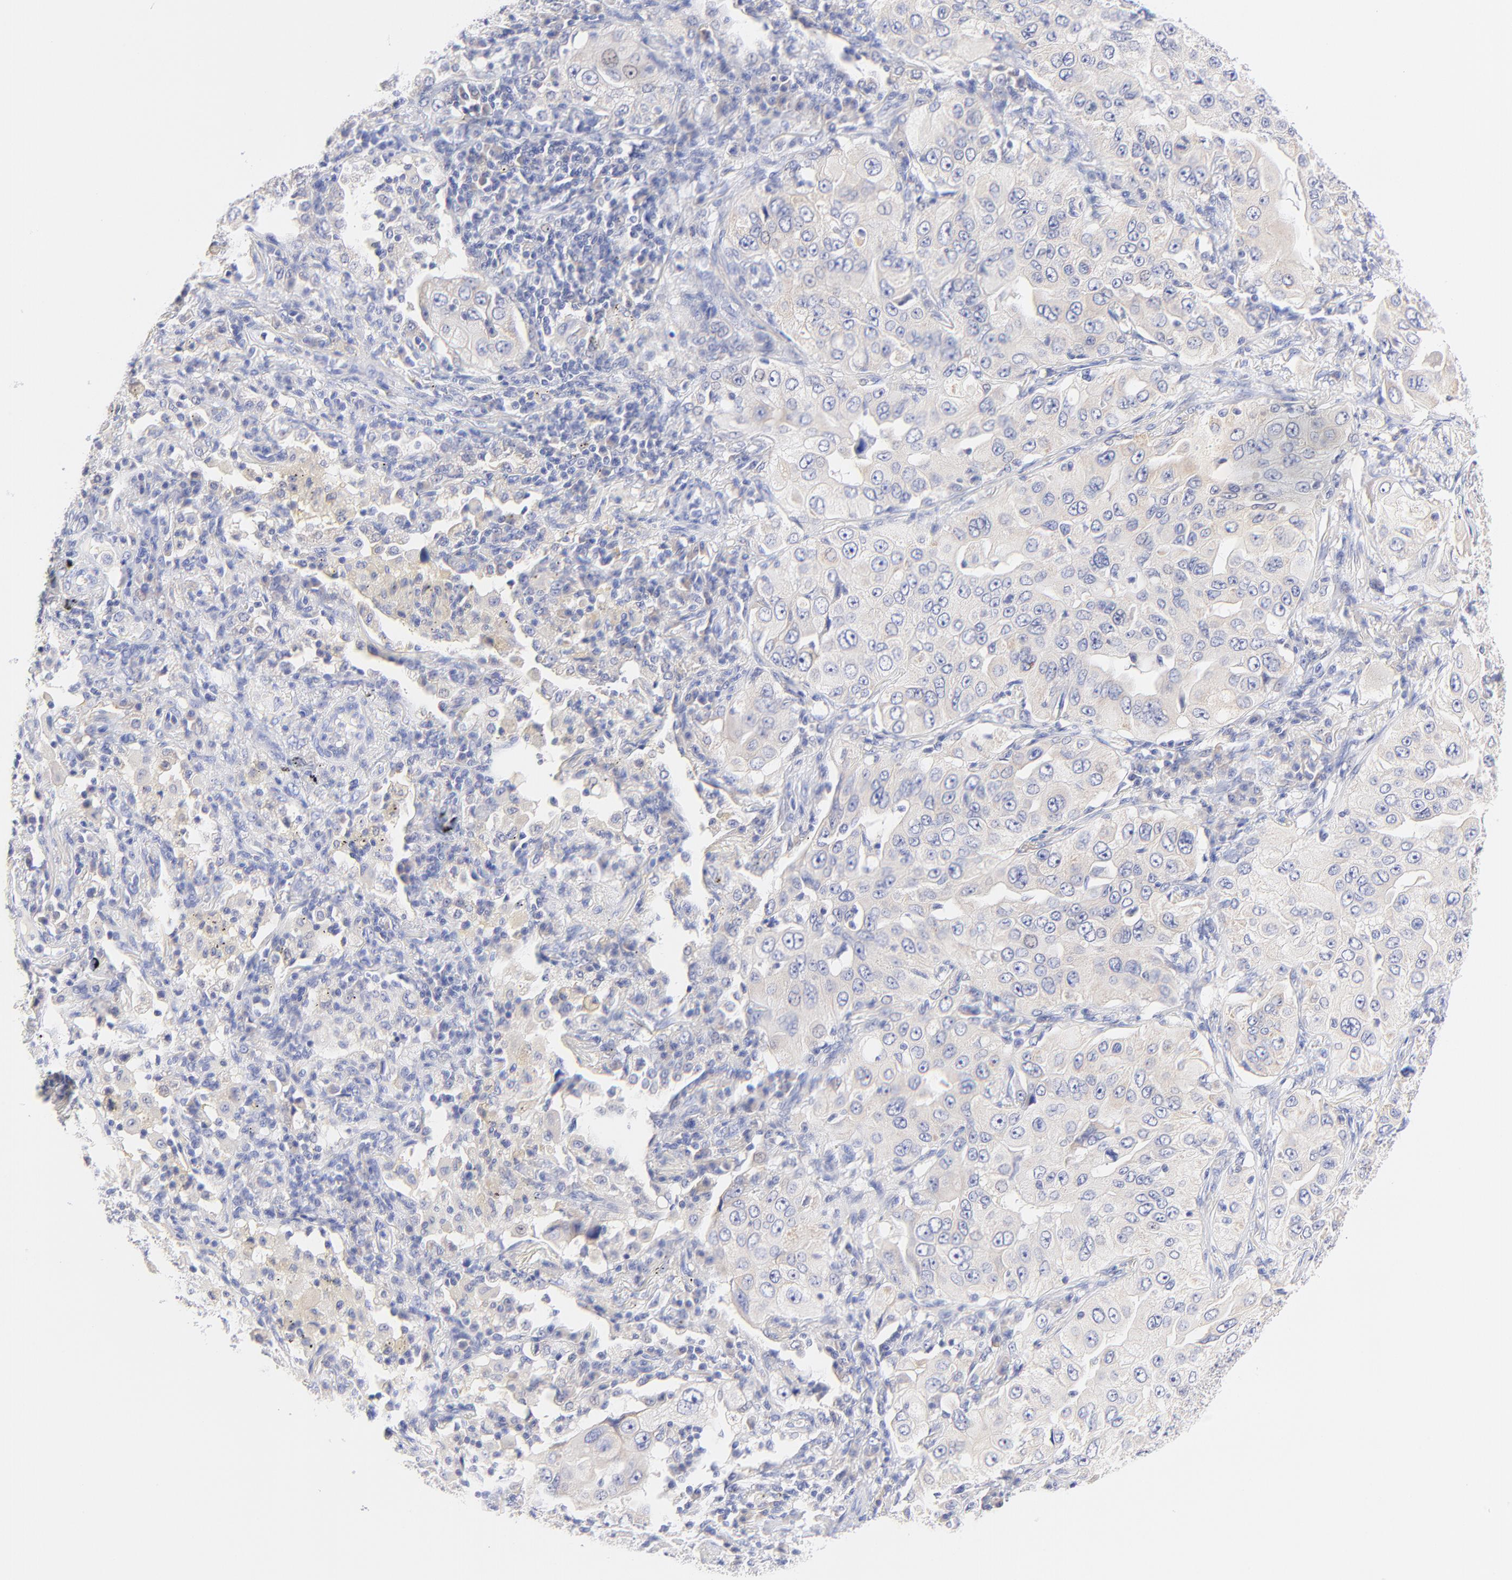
{"staining": {"intensity": "weak", "quantity": "<25%", "location": "cytoplasmic/membranous"}, "tissue": "lung cancer", "cell_type": "Tumor cells", "image_type": "cancer", "snomed": [{"axis": "morphology", "description": "Adenocarcinoma, NOS"}, {"axis": "topography", "description": "Lung"}], "caption": "The immunohistochemistry histopathology image has no significant staining in tumor cells of lung cancer (adenocarcinoma) tissue. The staining was performed using DAB to visualize the protein expression in brown, while the nuclei were stained in blue with hematoxylin (Magnification: 20x).", "gene": "EBP", "patient": {"sex": "male", "age": 84}}